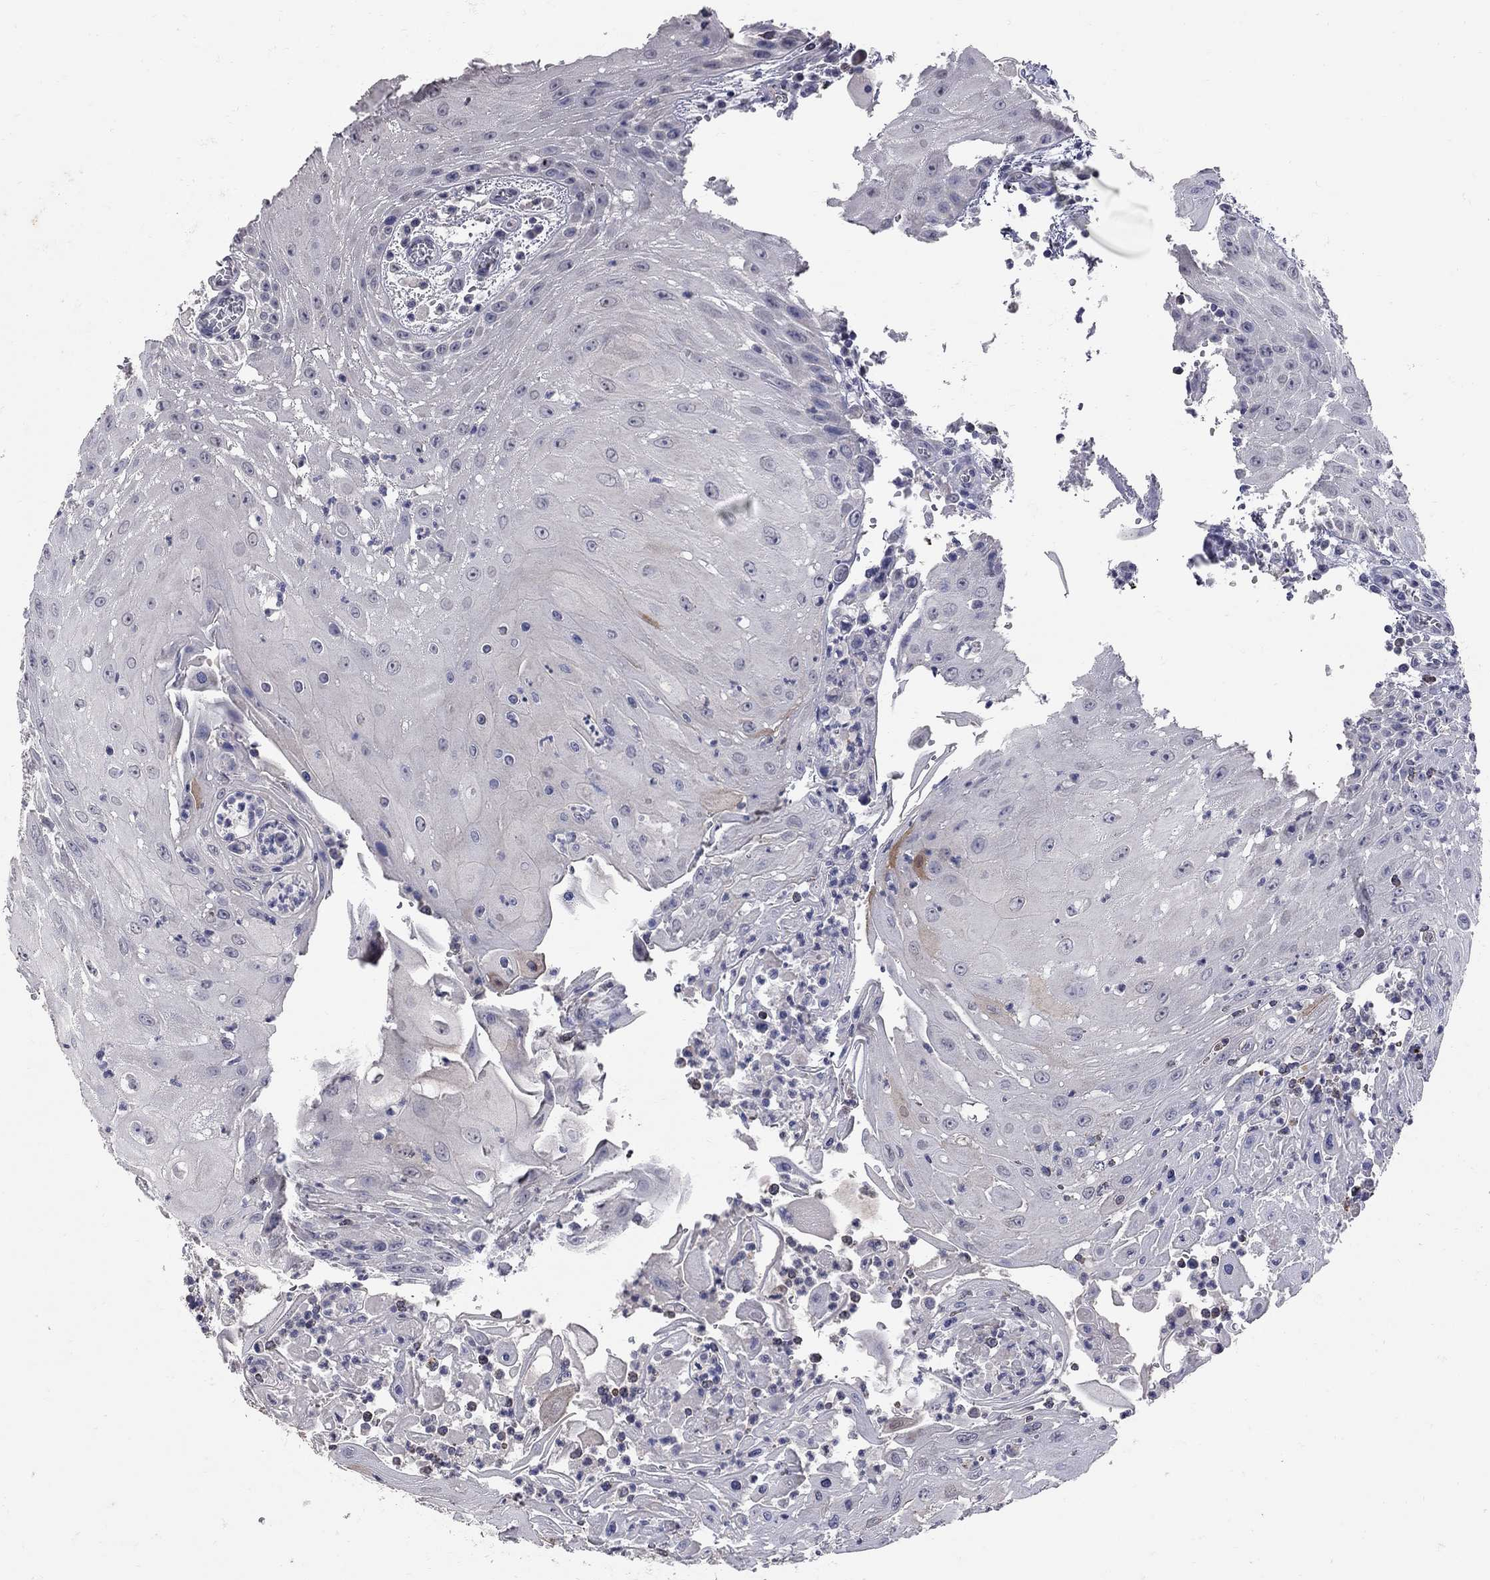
{"staining": {"intensity": "negative", "quantity": "none", "location": "none"}, "tissue": "head and neck cancer", "cell_type": "Tumor cells", "image_type": "cancer", "snomed": [{"axis": "morphology", "description": "Squamous cell carcinoma, NOS"}, {"axis": "topography", "description": "Oral tissue"}, {"axis": "topography", "description": "Head-Neck"}], "caption": "The micrograph shows no significant positivity in tumor cells of head and neck cancer.", "gene": "NOS2", "patient": {"sex": "male", "age": 58}}